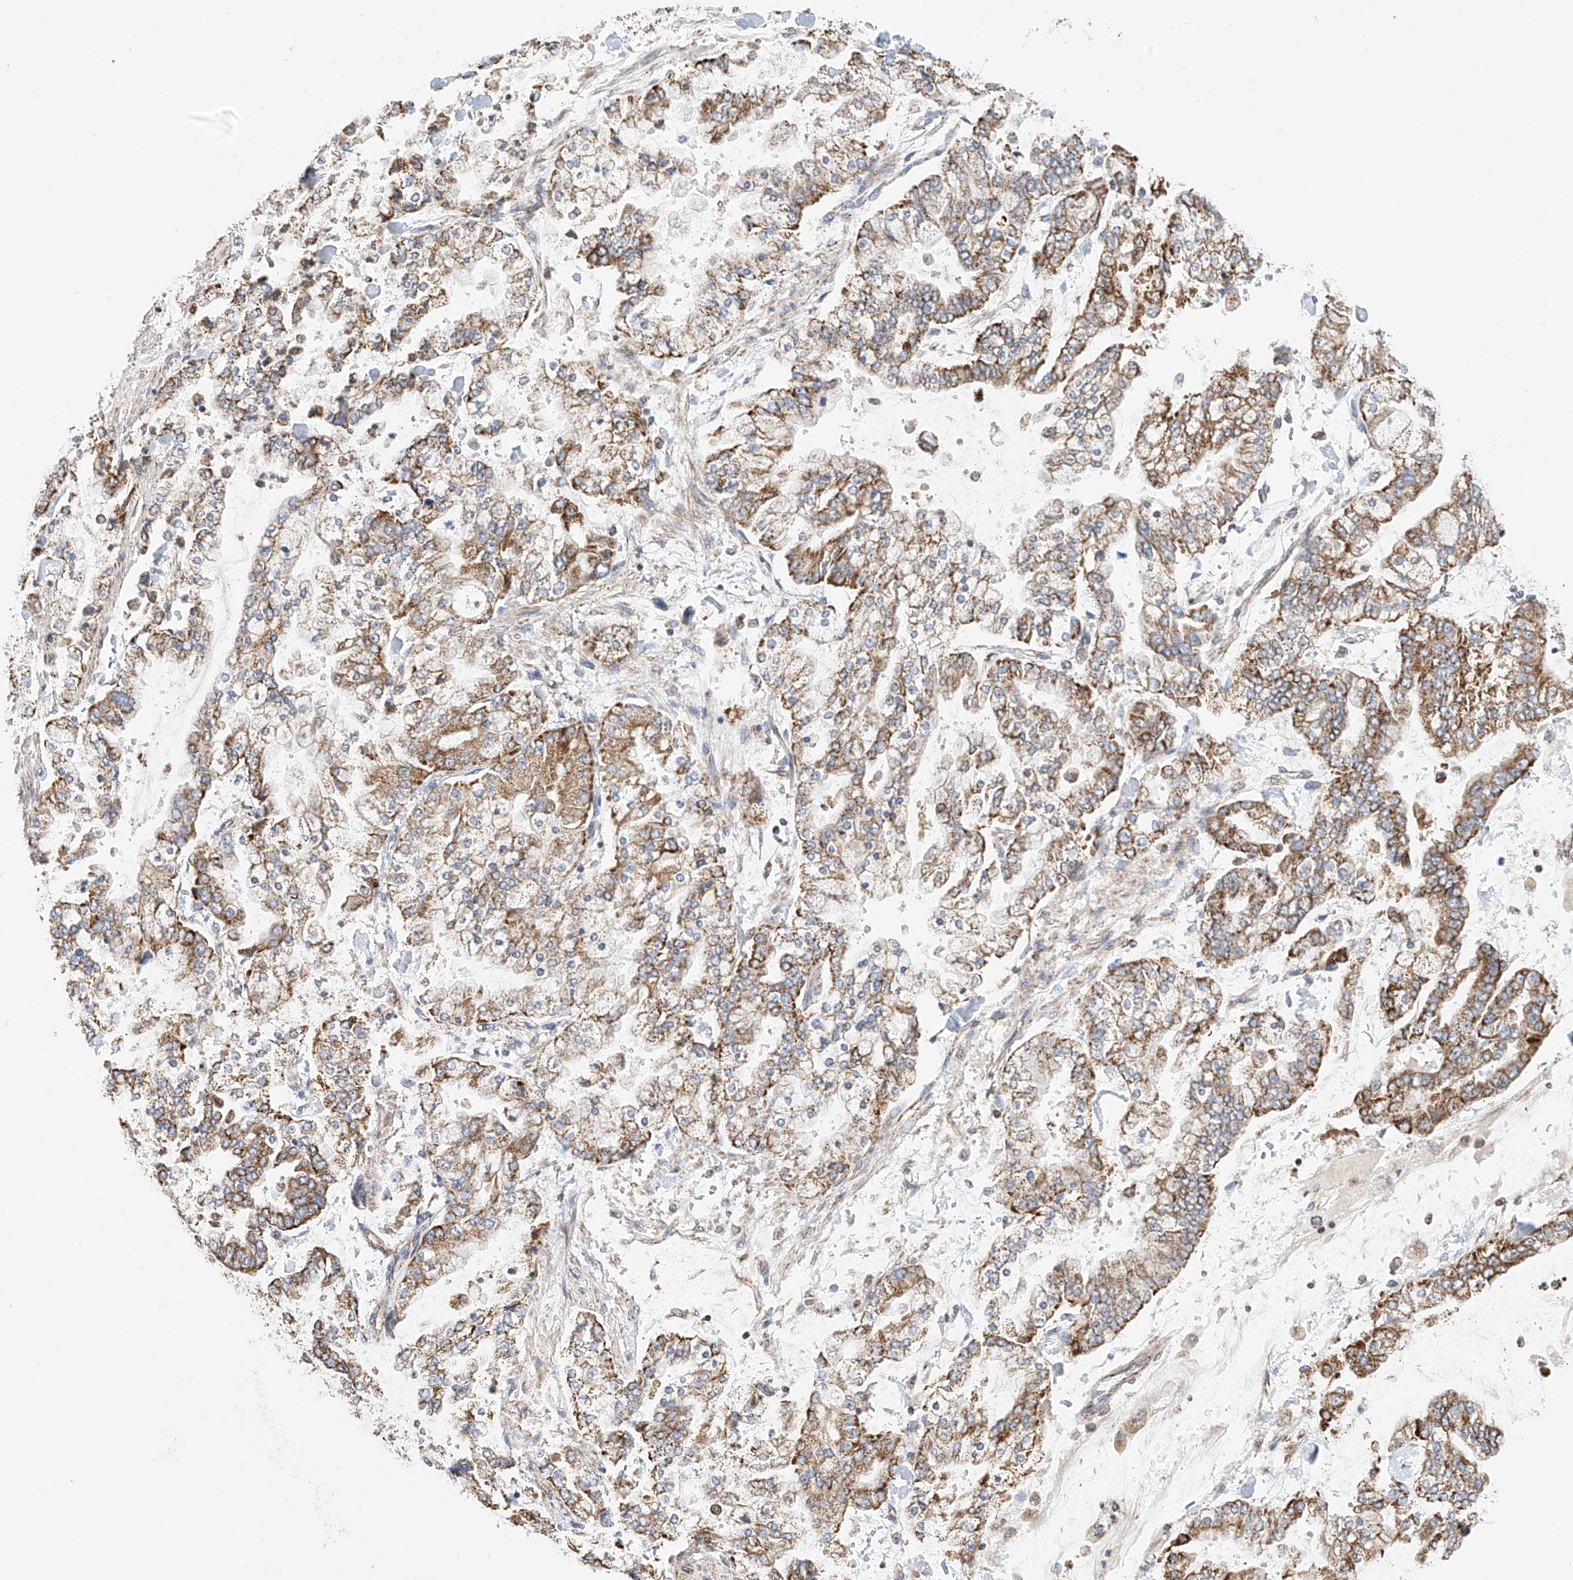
{"staining": {"intensity": "moderate", "quantity": ">75%", "location": "cytoplasmic/membranous"}, "tissue": "stomach cancer", "cell_type": "Tumor cells", "image_type": "cancer", "snomed": [{"axis": "morphology", "description": "Normal tissue, NOS"}, {"axis": "morphology", "description": "Adenocarcinoma, NOS"}, {"axis": "topography", "description": "Stomach, upper"}, {"axis": "topography", "description": "Stomach"}], "caption": "This is a photomicrograph of immunohistochemistry (IHC) staining of stomach cancer (adenocarcinoma), which shows moderate expression in the cytoplasmic/membranous of tumor cells.", "gene": "MCL1", "patient": {"sex": "male", "age": 76}}